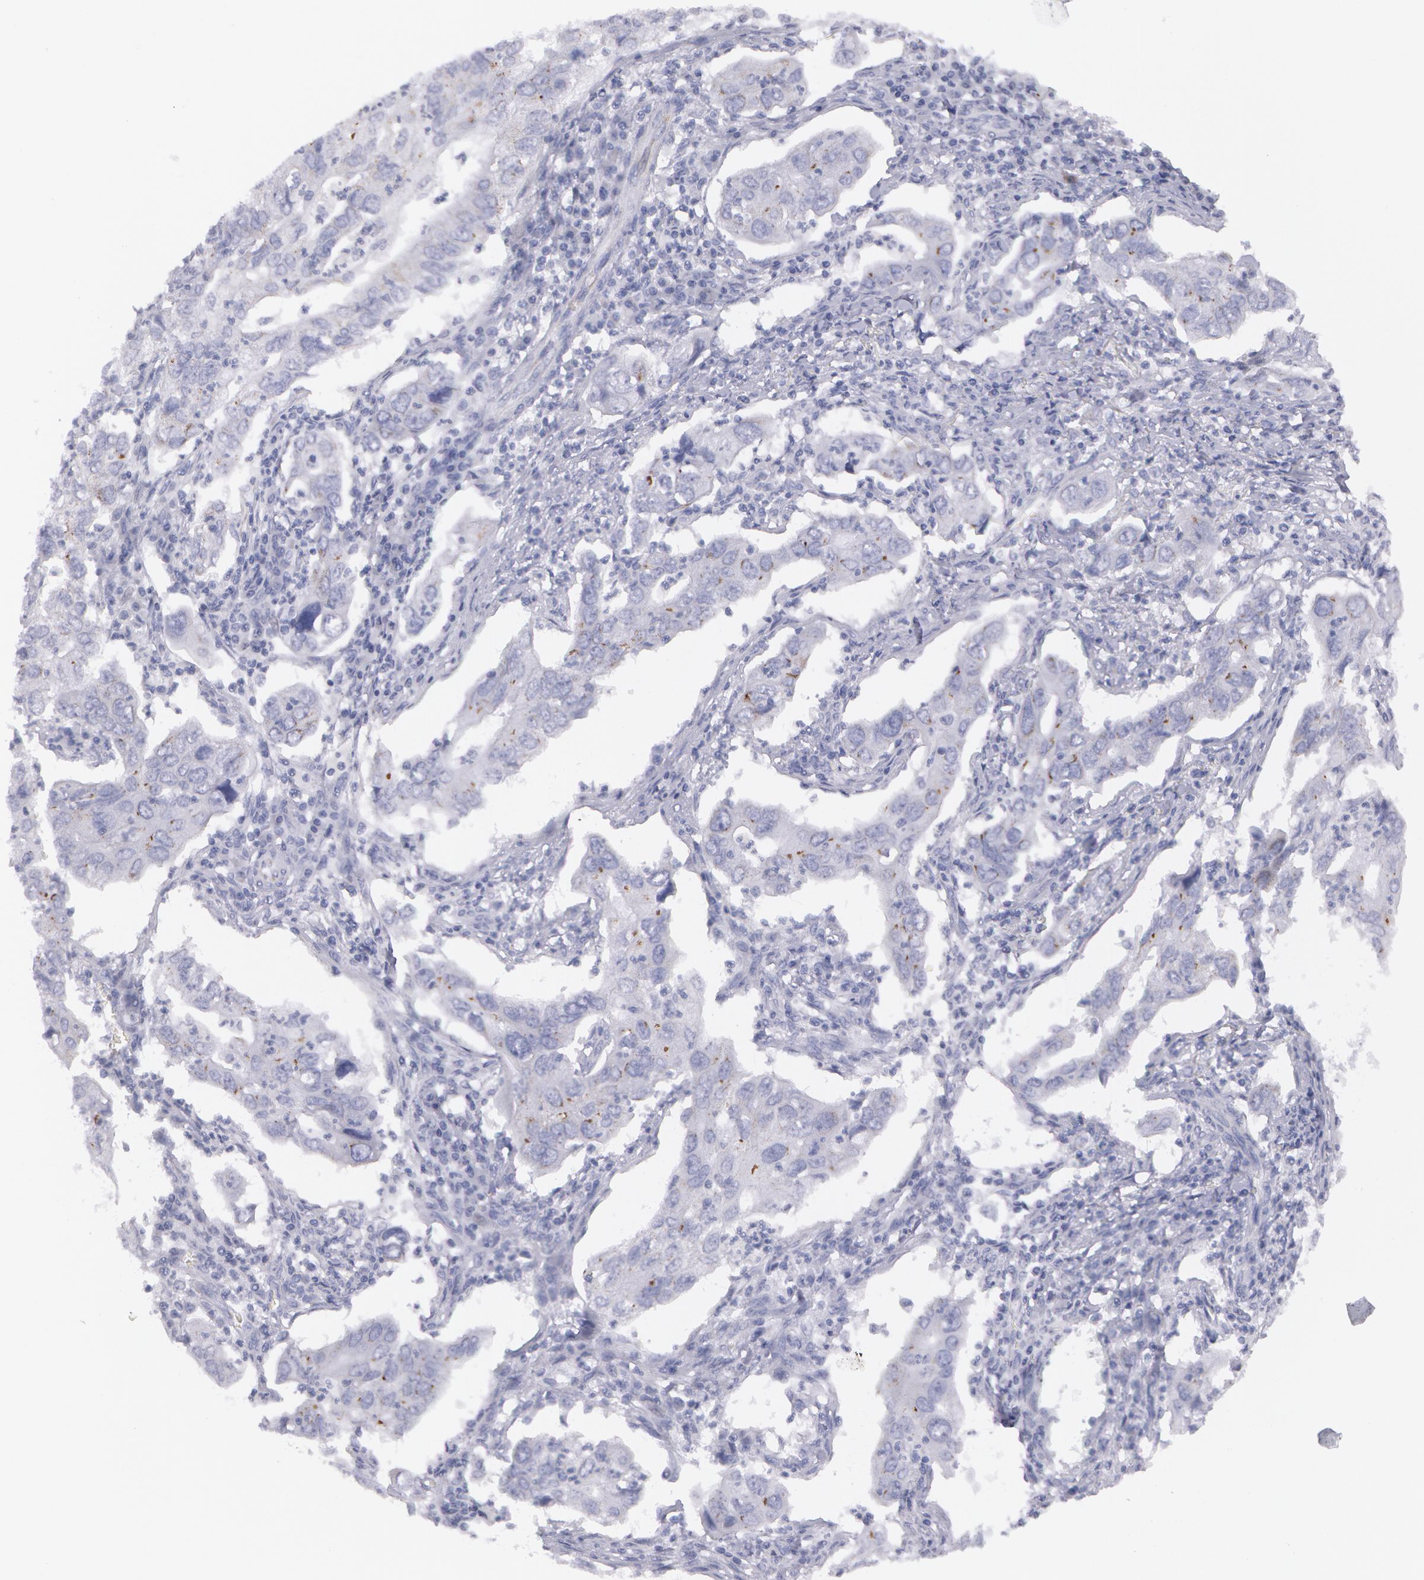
{"staining": {"intensity": "negative", "quantity": "none", "location": "none"}, "tissue": "lung cancer", "cell_type": "Tumor cells", "image_type": "cancer", "snomed": [{"axis": "morphology", "description": "Adenocarcinoma, NOS"}, {"axis": "topography", "description": "Lung"}], "caption": "Immunohistochemistry (IHC) image of lung cancer stained for a protein (brown), which exhibits no positivity in tumor cells.", "gene": "AMACR", "patient": {"sex": "male", "age": 48}}